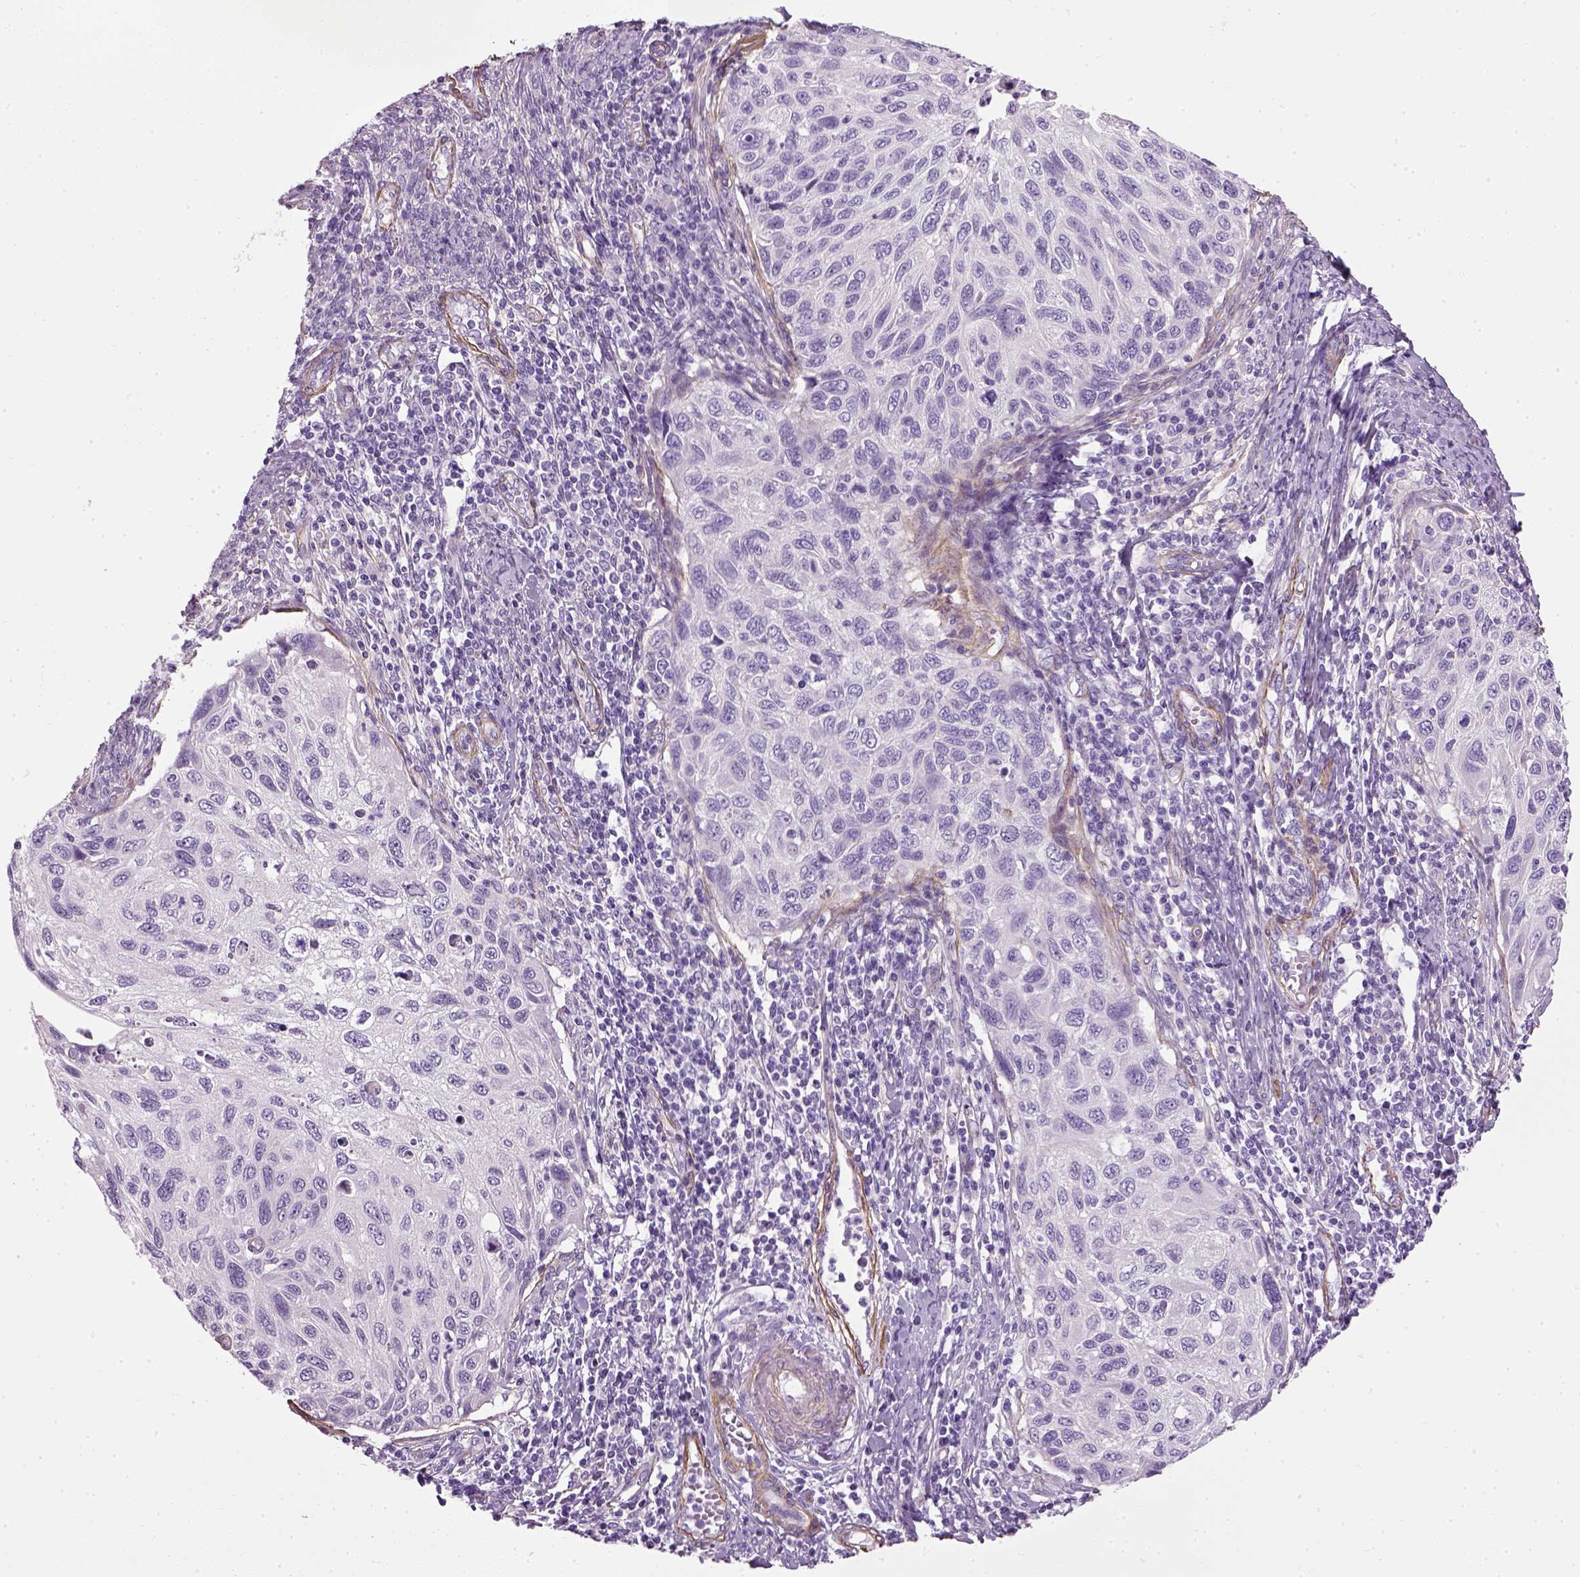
{"staining": {"intensity": "negative", "quantity": "none", "location": "none"}, "tissue": "cervical cancer", "cell_type": "Tumor cells", "image_type": "cancer", "snomed": [{"axis": "morphology", "description": "Squamous cell carcinoma, NOS"}, {"axis": "topography", "description": "Cervix"}], "caption": "A micrograph of cervical cancer stained for a protein exhibits no brown staining in tumor cells.", "gene": "FAM161A", "patient": {"sex": "female", "age": 70}}